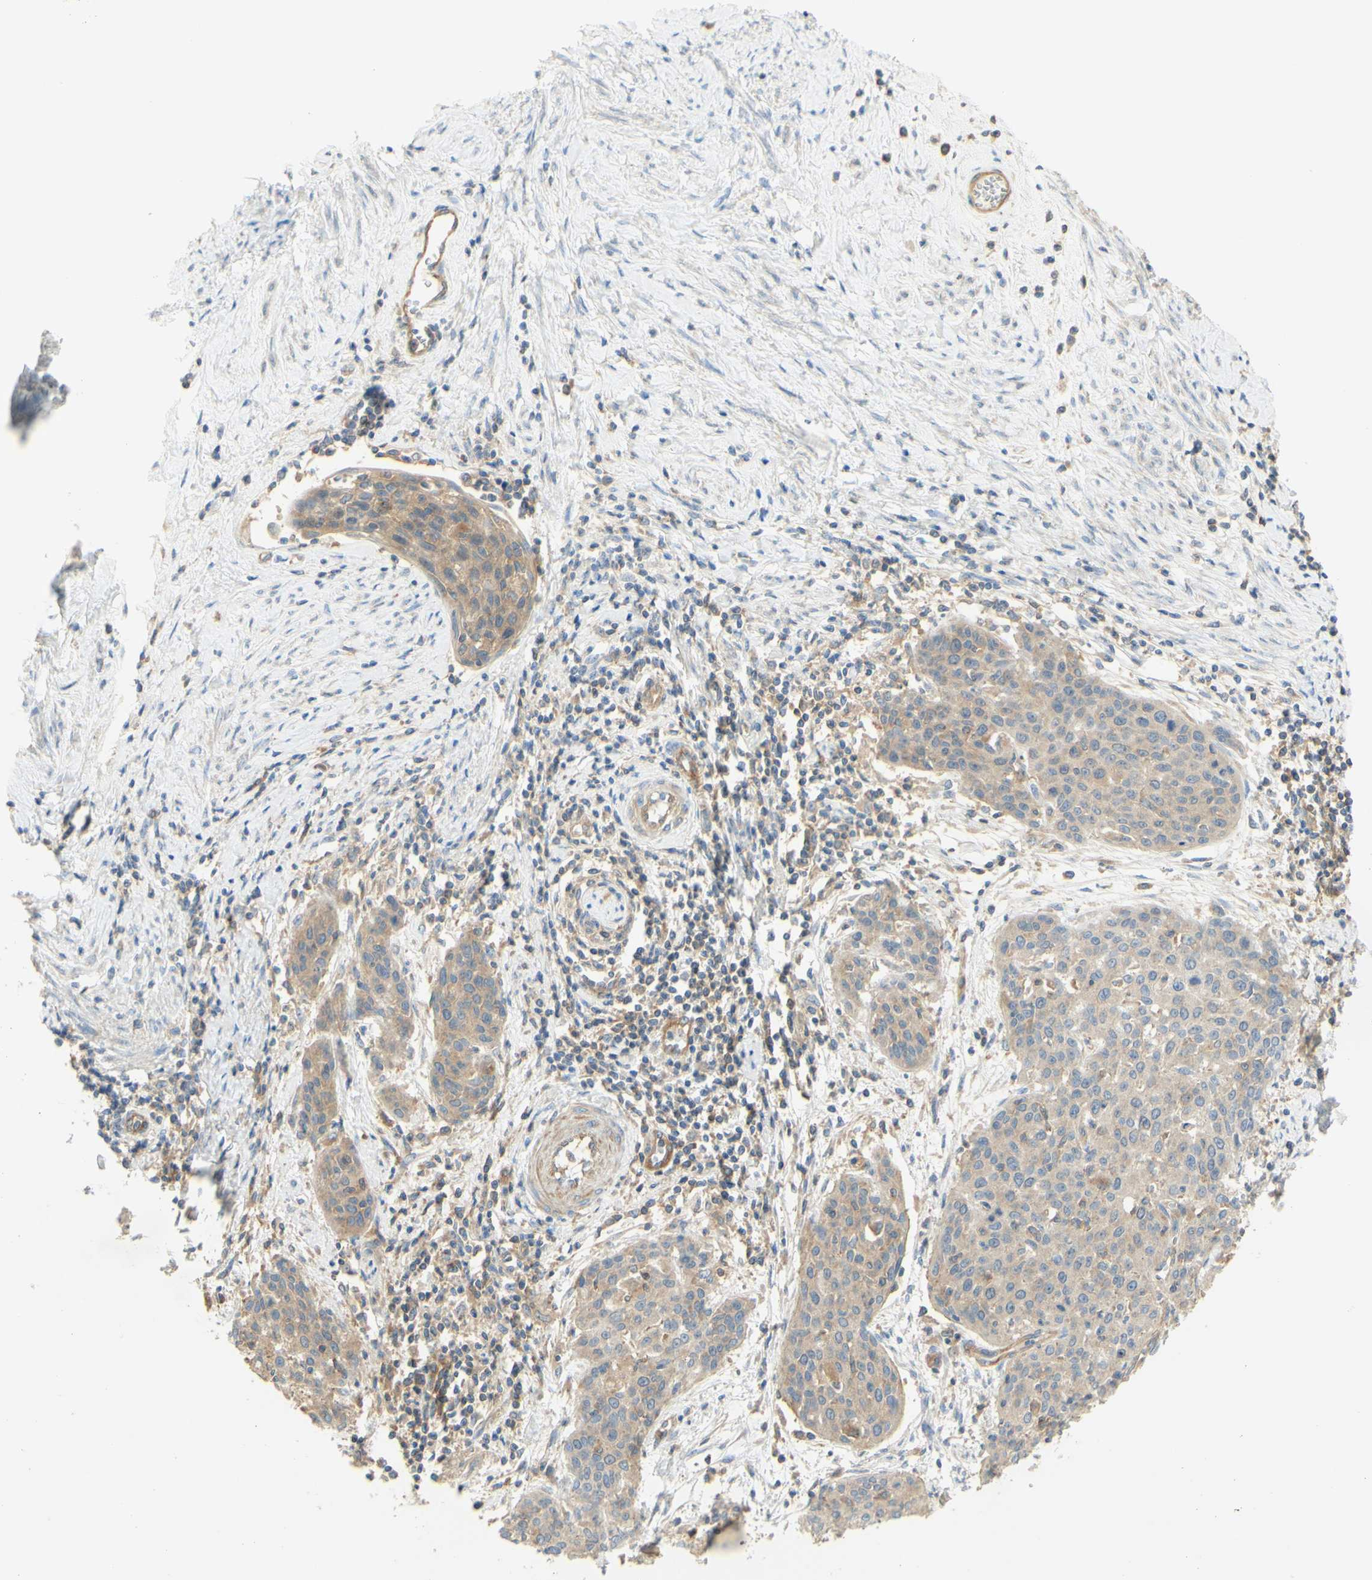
{"staining": {"intensity": "moderate", "quantity": ">75%", "location": "cytoplasmic/membranous"}, "tissue": "cervical cancer", "cell_type": "Tumor cells", "image_type": "cancer", "snomed": [{"axis": "morphology", "description": "Squamous cell carcinoma, NOS"}, {"axis": "topography", "description": "Cervix"}], "caption": "Protein staining shows moderate cytoplasmic/membranous staining in about >75% of tumor cells in cervical cancer.", "gene": "IKBKG", "patient": {"sex": "female", "age": 38}}